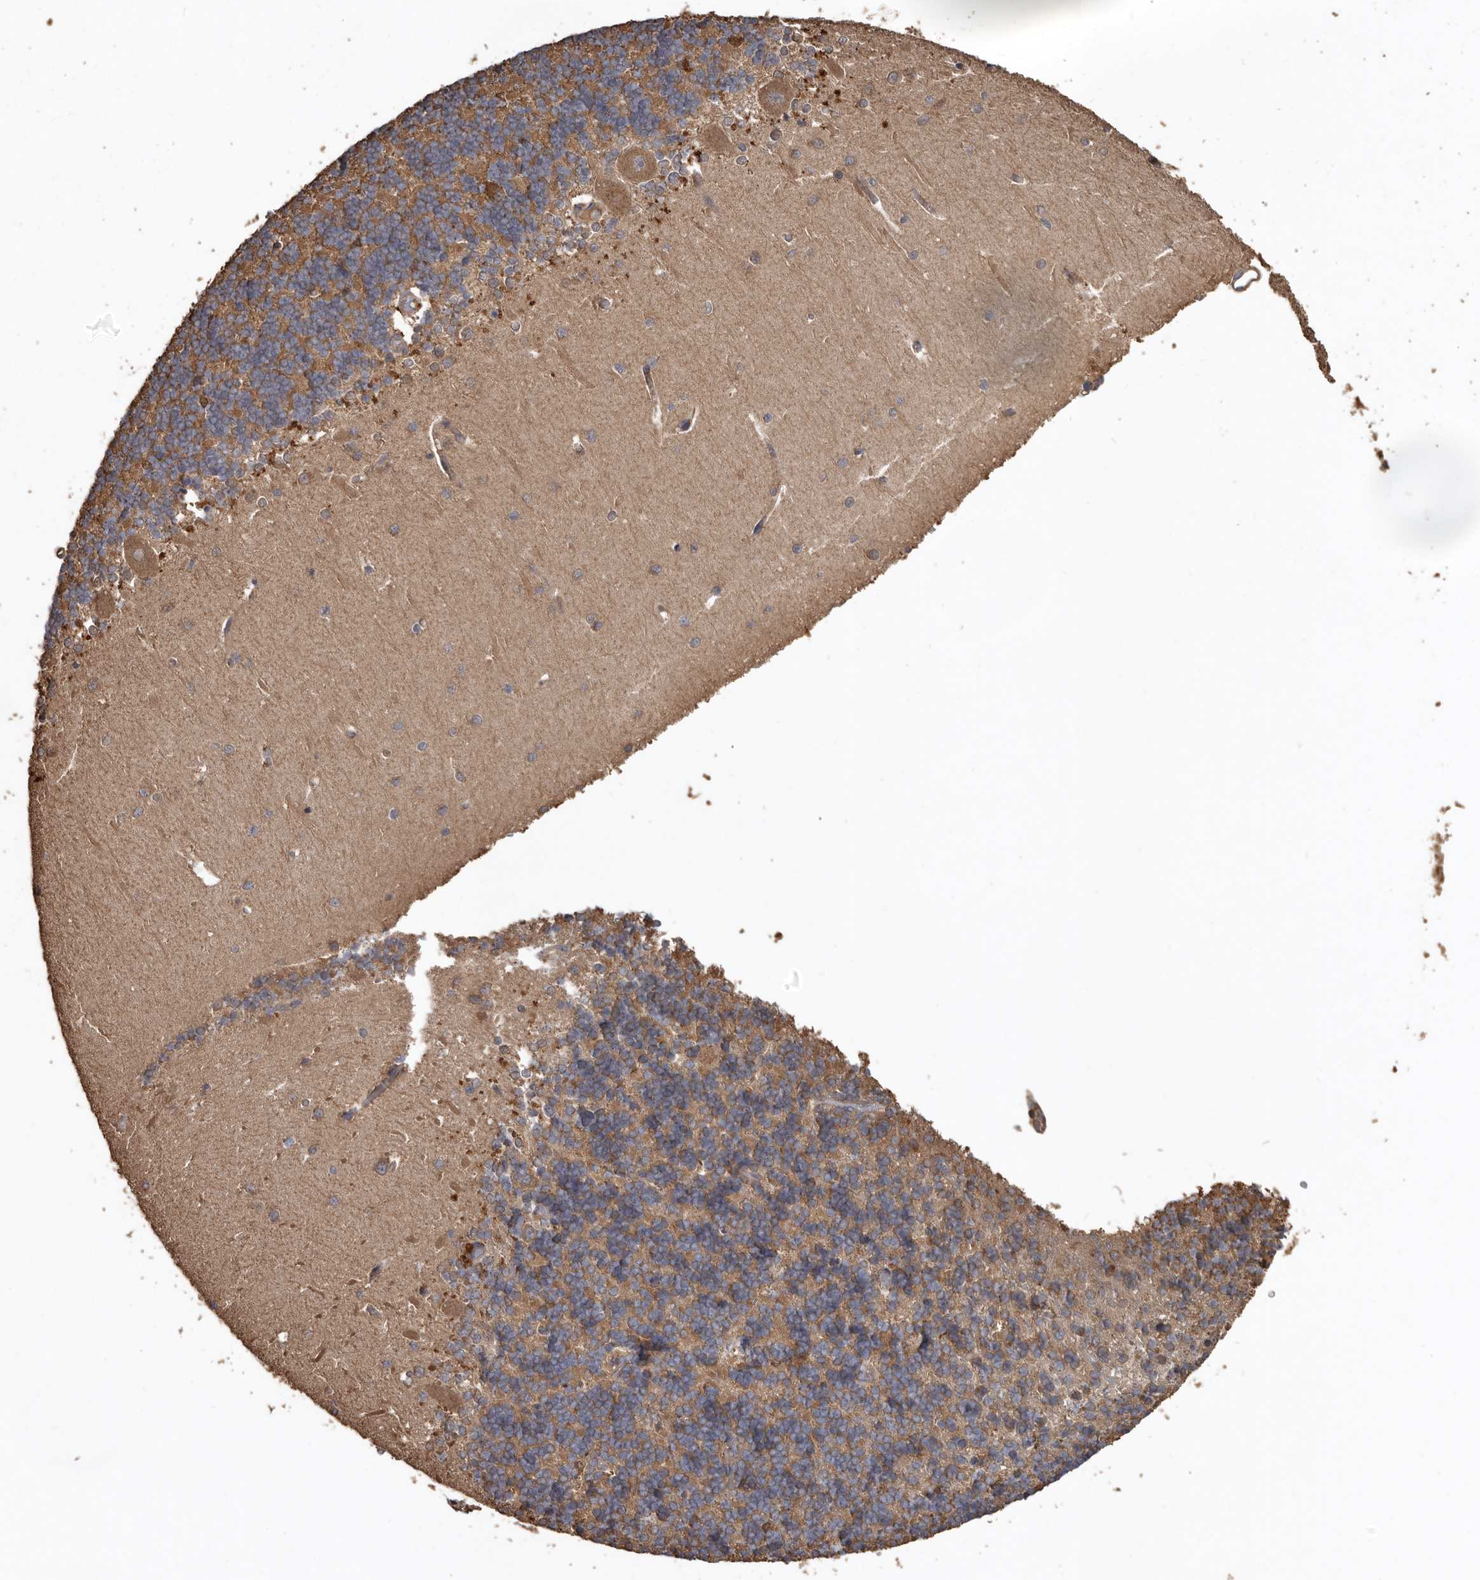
{"staining": {"intensity": "weak", "quantity": "<25%", "location": "cytoplasmic/membranous"}, "tissue": "cerebellum", "cell_type": "Cells in granular layer", "image_type": "normal", "snomed": [{"axis": "morphology", "description": "Normal tissue, NOS"}, {"axis": "topography", "description": "Cerebellum"}], "caption": "This is an immunohistochemistry (IHC) image of unremarkable cerebellum. There is no positivity in cells in granular layer.", "gene": "FLCN", "patient": {"sex": "male", "age": 37}}